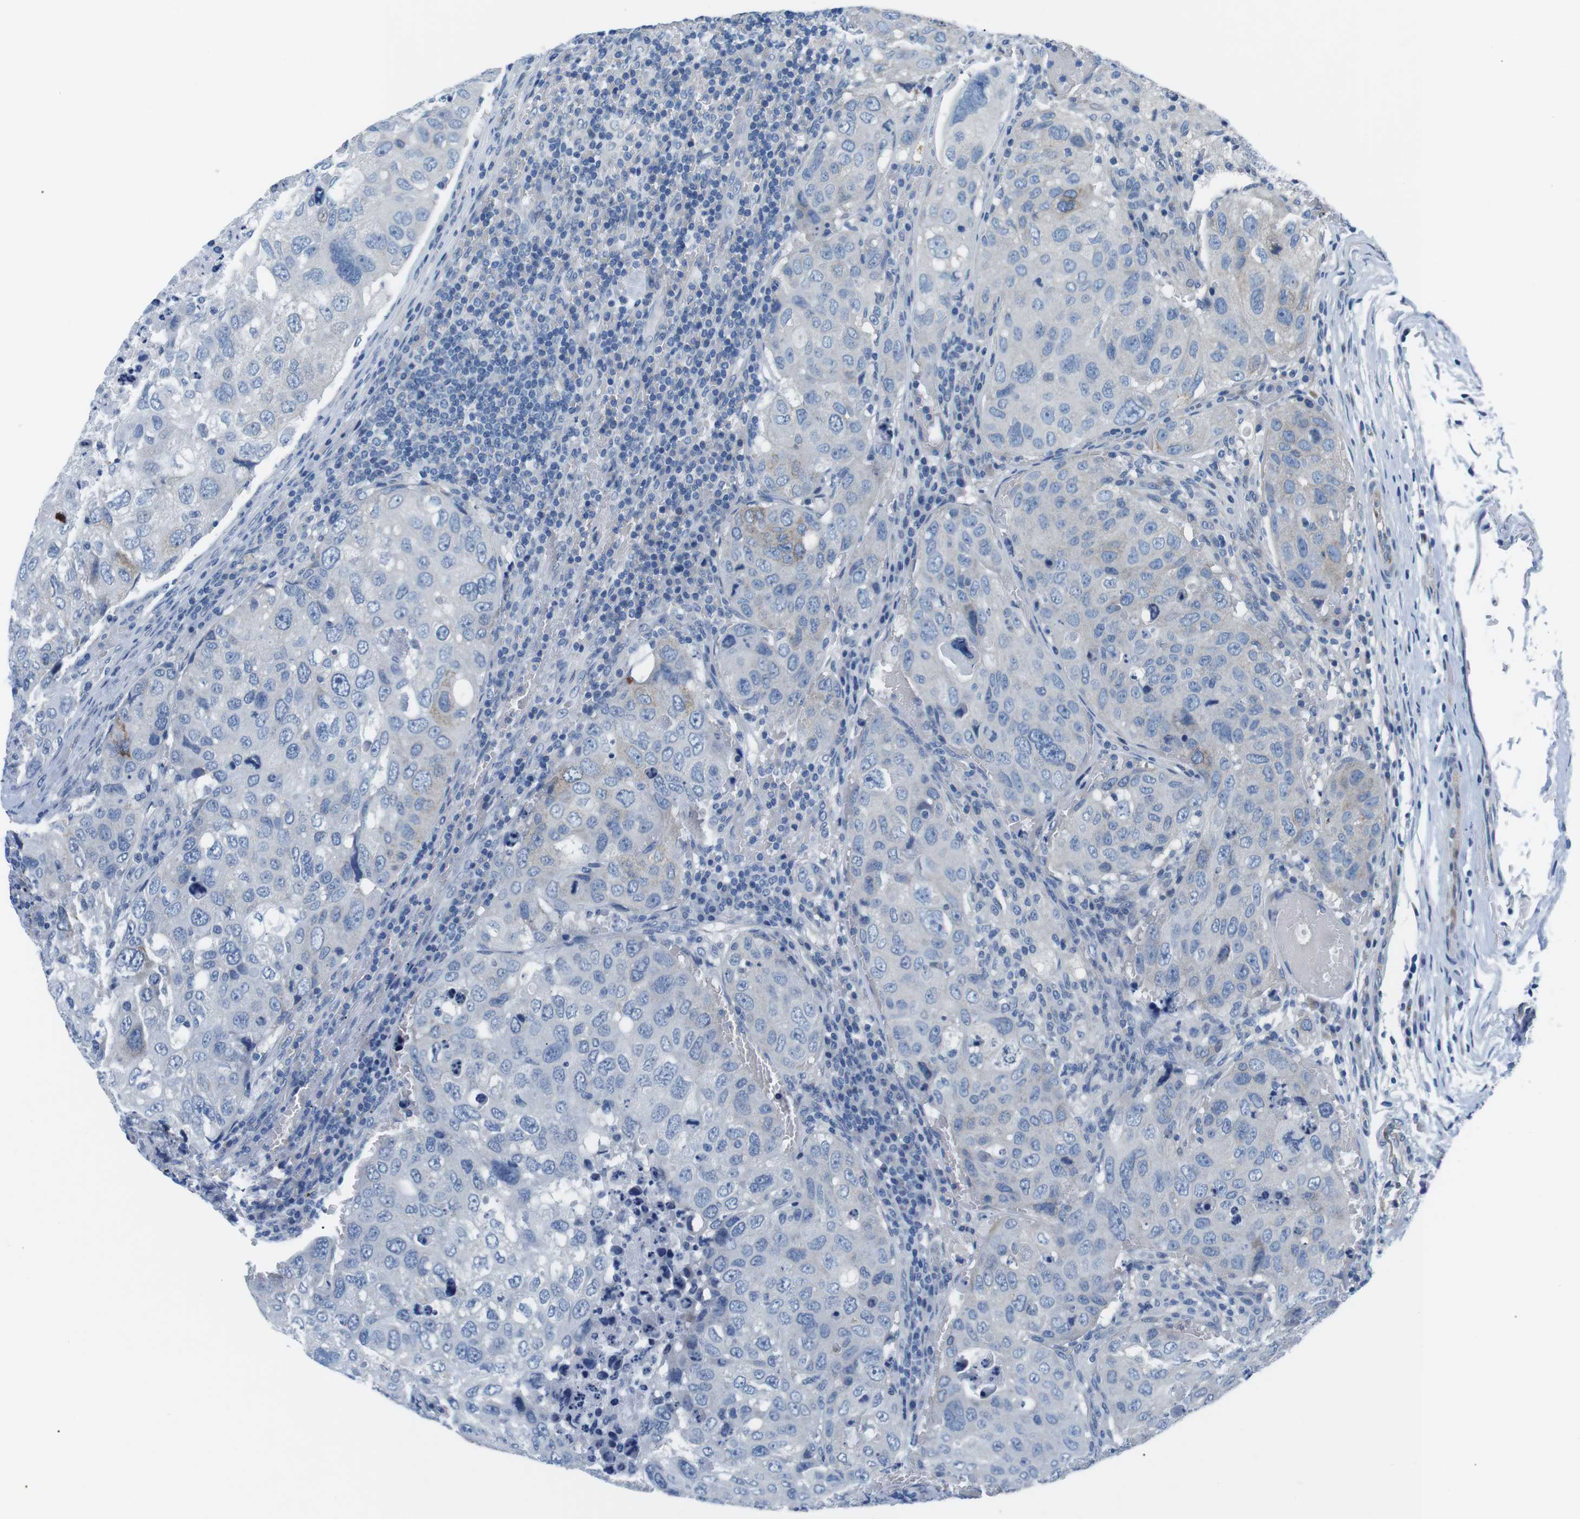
{"staining": {"intensity": "negative", "quantity": "none", "location": "none"}, "tissue": "urothelial cancer", "cell_type": "Tumor cells", "image_type": "cancer", "snomed": [{"axis": "morphology", "description": "Urothelial carcinoma, High grade"}, {"axis": "topography", "description": "Lymph node"}, {"axis": "topography", "description": "Urinary bladder"}], "caption": "Tumor cells are negative for protein expression in human urothelial cancer.", "gene": "MUC2", "patient": {"sex": "male", "age": 51}}